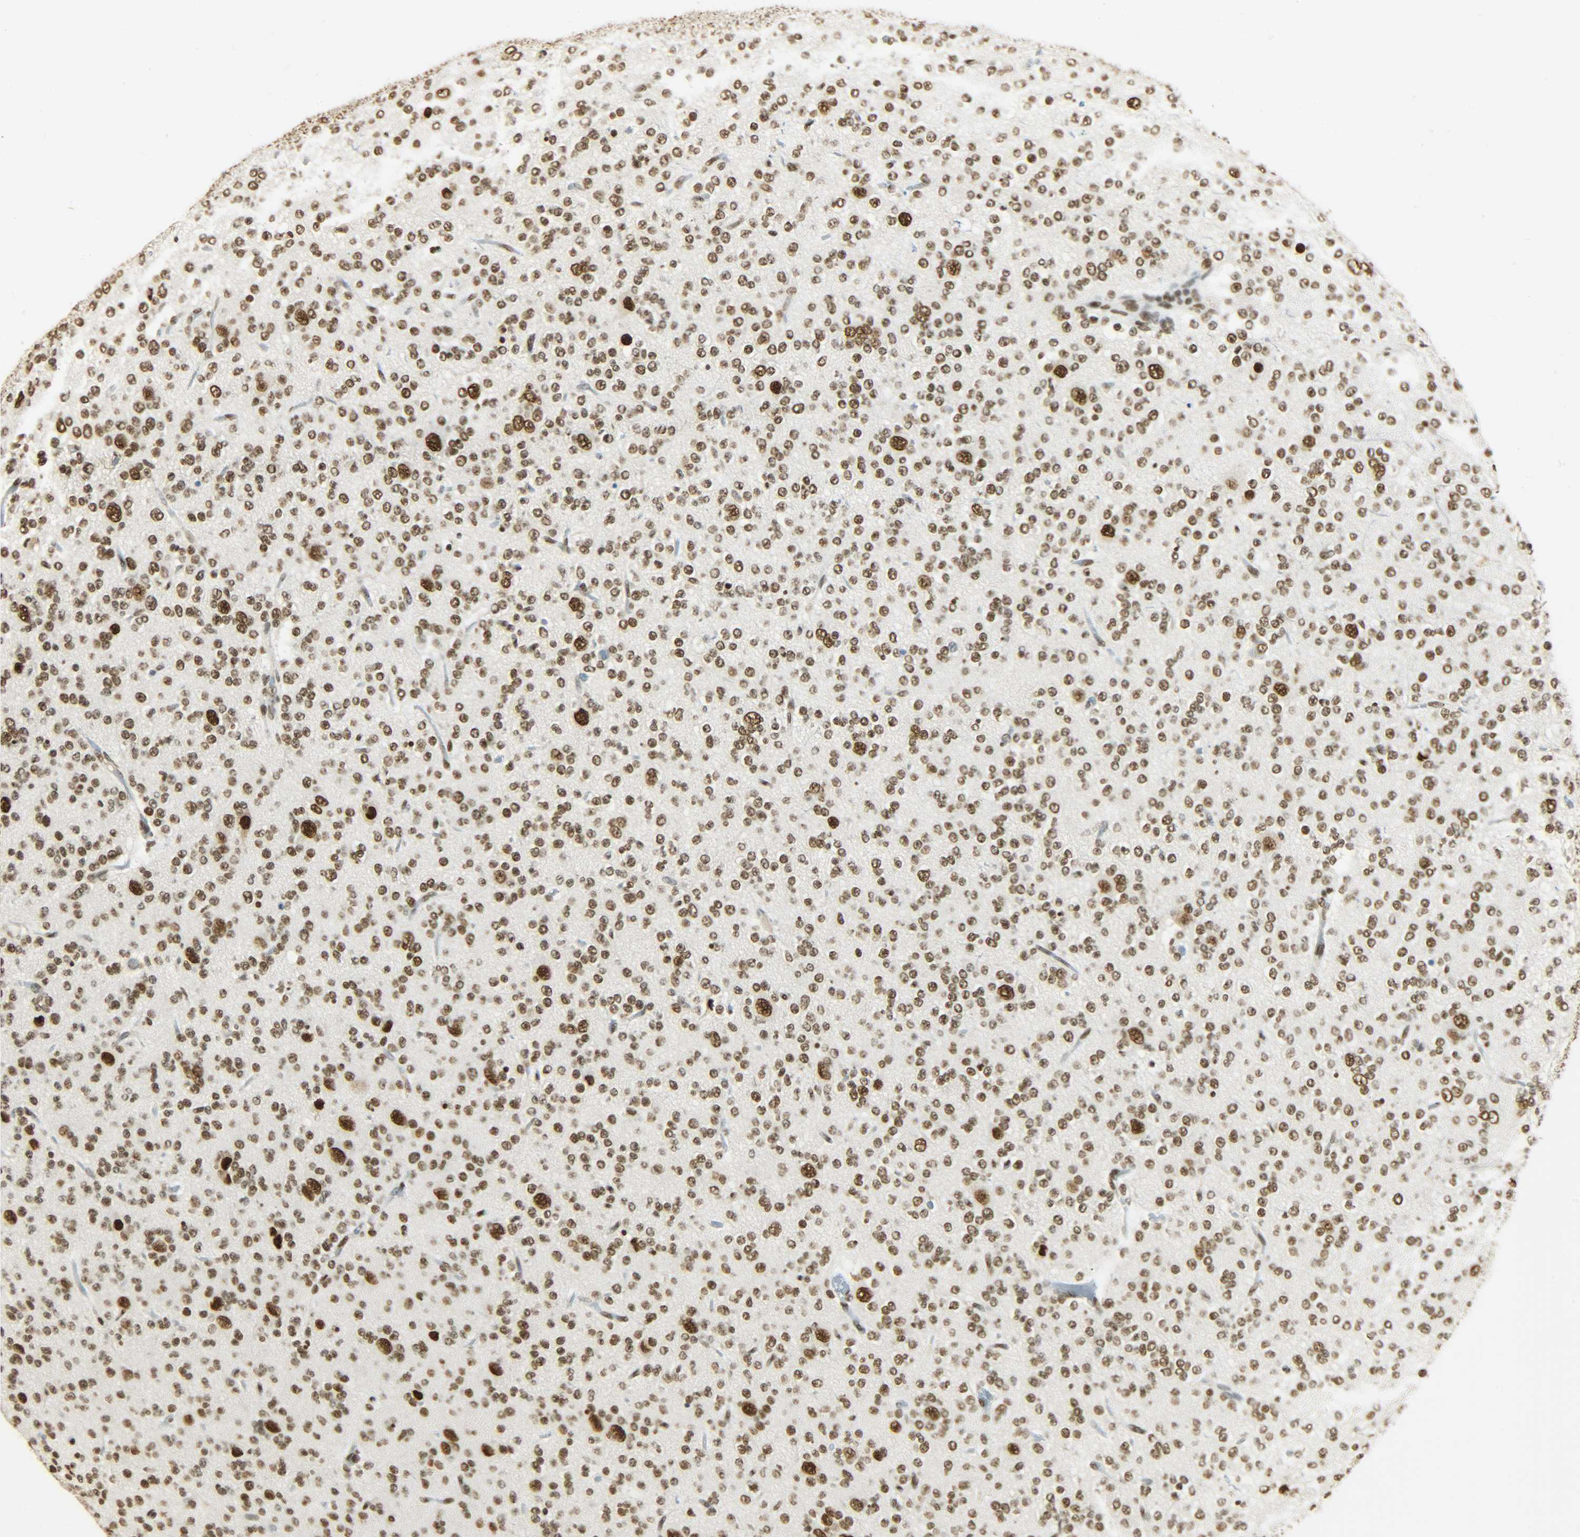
{"staining": {"intensity": "strong", "quantity": ">75%", "location": "nuclear"}, "tissue": "glioma", "cell_type": "Tumor cells", "image_type": "cancer", "snomed": [{"axis": "morphology", "description": "Glioma, malignant, Low grade"}, {"axis": "topography", "description": "Brain"}], "caption": "Immunohistochemical staining of human glioma reveals high levels of strong nuclear staining in about >75% of tumor cells.", "gene": "KHDRBS1", "patient": {"sex": "male", "age": 38}}